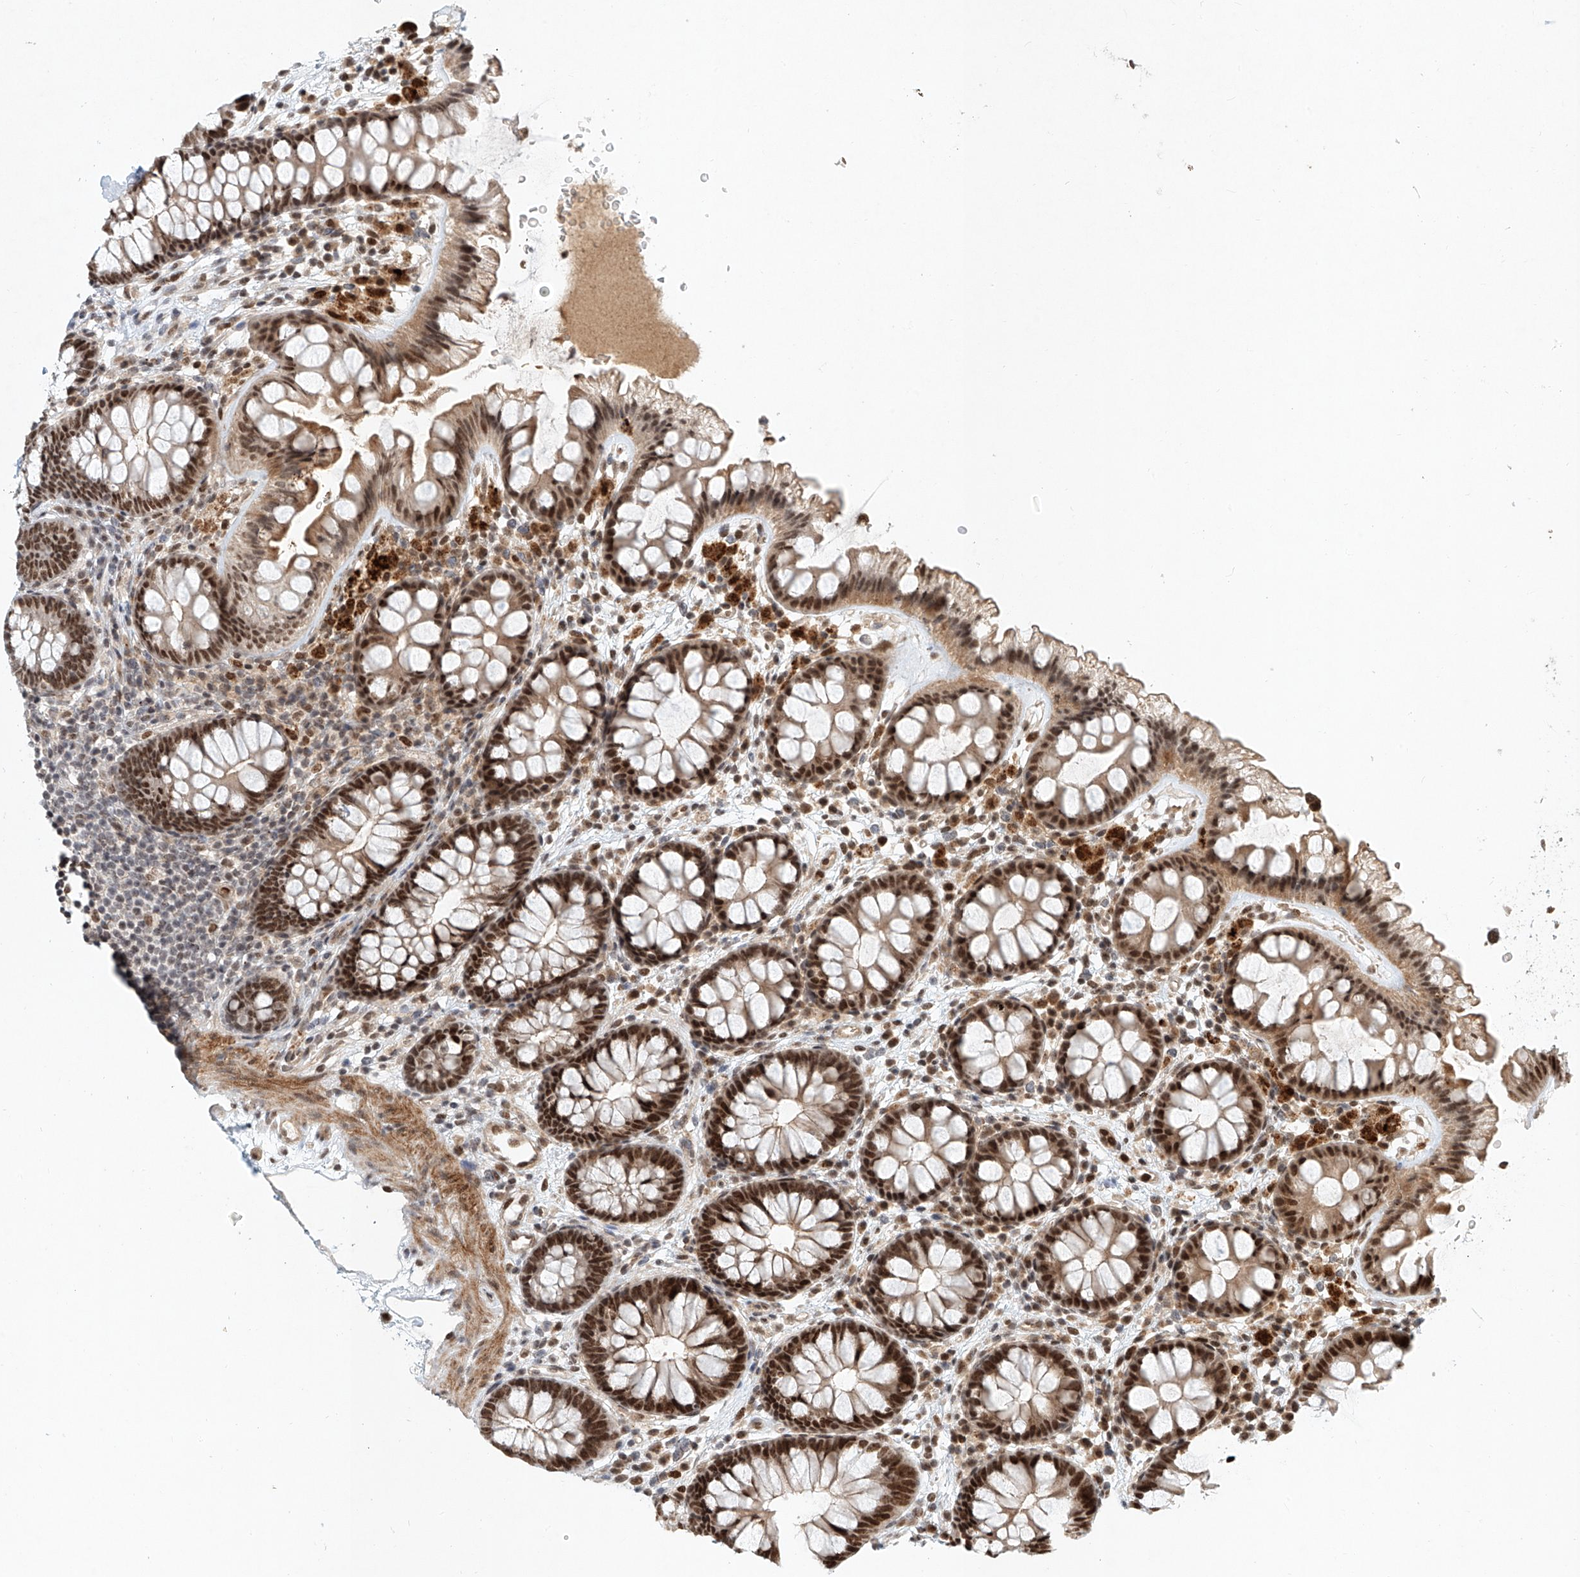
{"staining": {"intensity": "moderate", "quantity": ">75%", "location": "cytoplasmic/membranous,nuclear"}, "tissue": "colon", "cell_type": "Endothelial cells", "image_type": "normal", "snomed": [{"axis": "morphology", "description": "Normal tissue, NOS"}, {"axis": "topography", "description": "Colon"}], "caption": "About >75% of endothelial cells in benign human colon show moderate cytoplasmic/membranous,nuclear protein expression as visualized by brown immunohistochemical staining.", "gene": "ZNF470", "patient": {"sex": "female", "age": 62}}